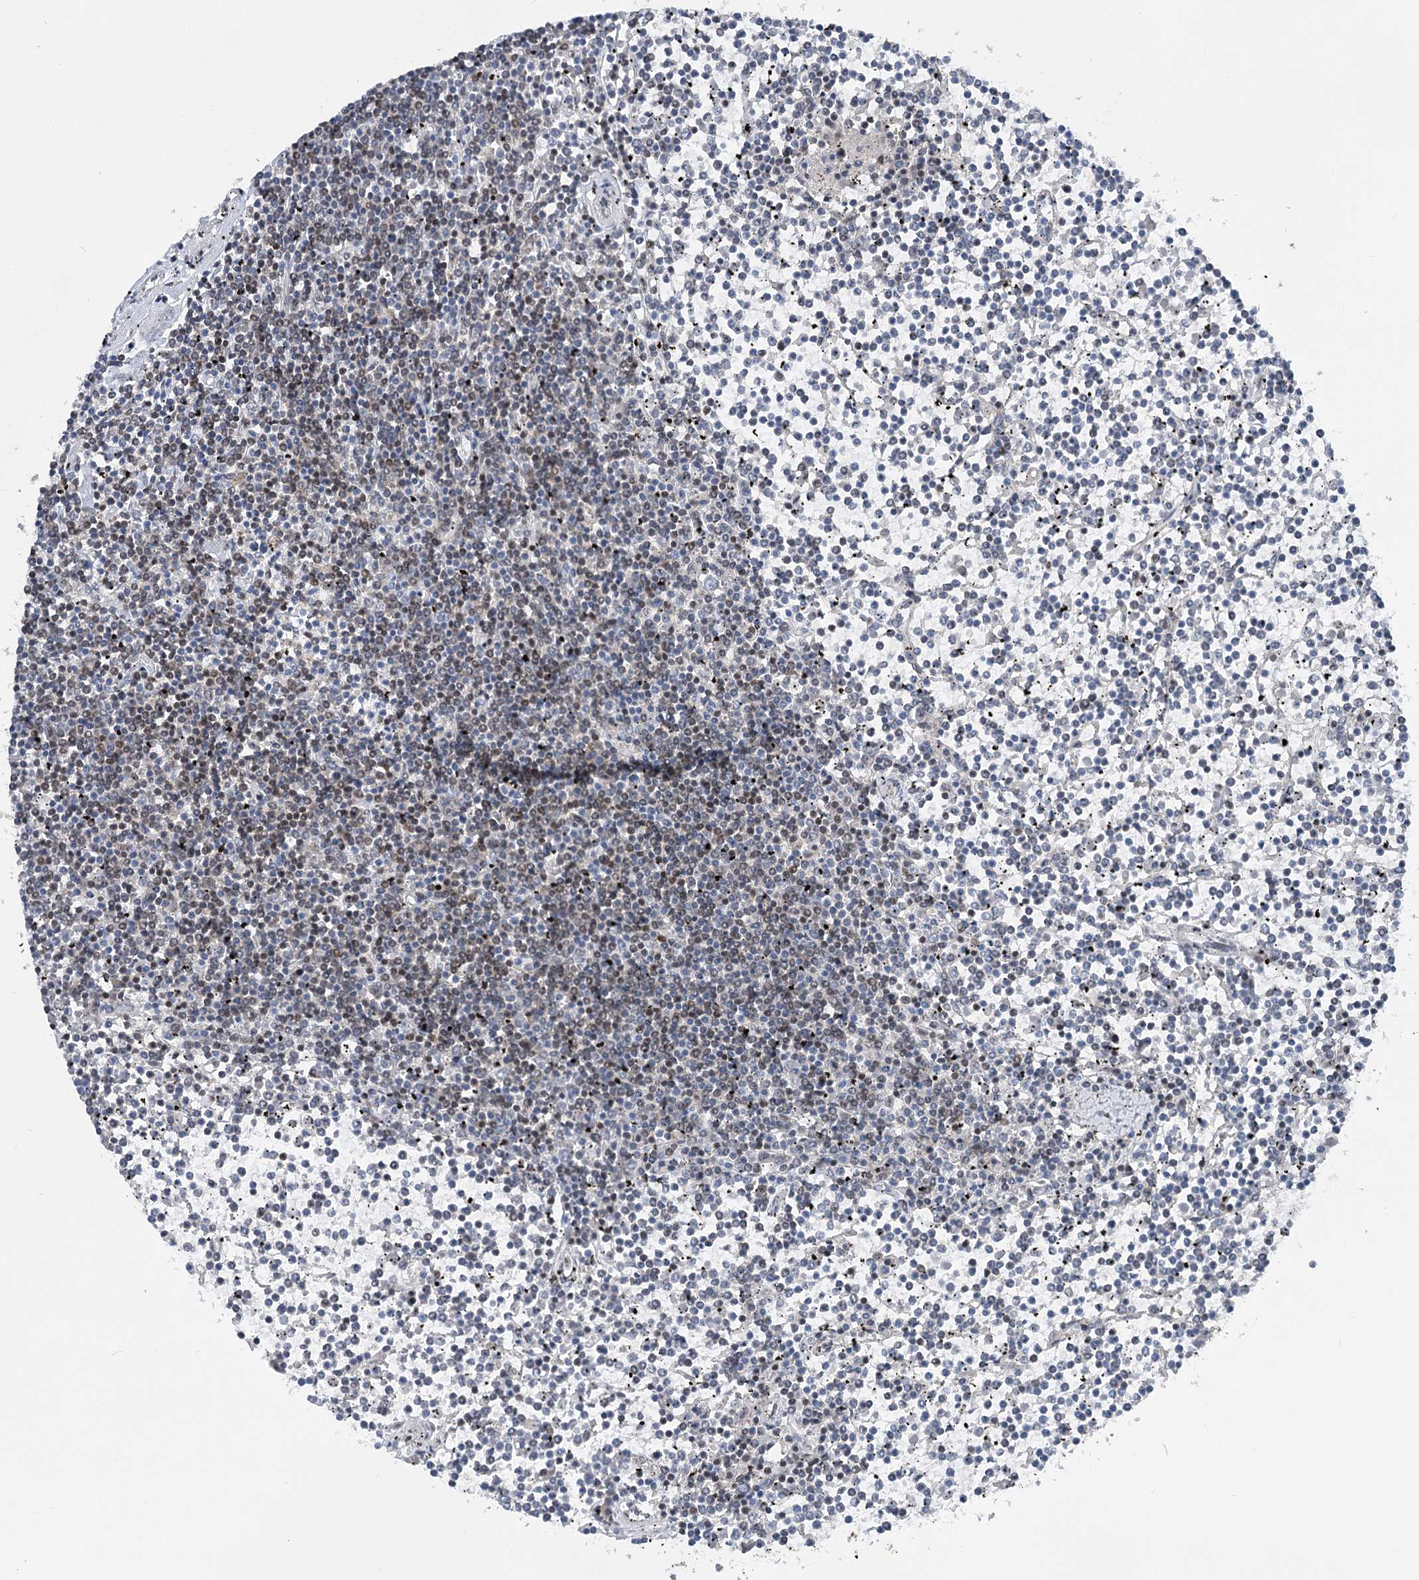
{"staining": {"intensity": "weak", "quantity": "25%-75%", "location": "nuclear"}, "tissue": "lymphoma", "cell_type": "Tumor cells", "image_type": "cancer", "snomed": [{"axis": "morphology", "description": "Malignant lymphoma, non-Hodgkin's type, Low grade"}, {"axis": "topography", "description": "Spleen"}], "caption": "Malignant lymphoma, non-Hodgkin's type (low-grade) was stained to show a protein in brown. There is low levels of weak nuclear expression in approximately 25%-75% of tumor cells.", "gene": "CGGBP1", "patient": {"sex": "female", "age": 19}}